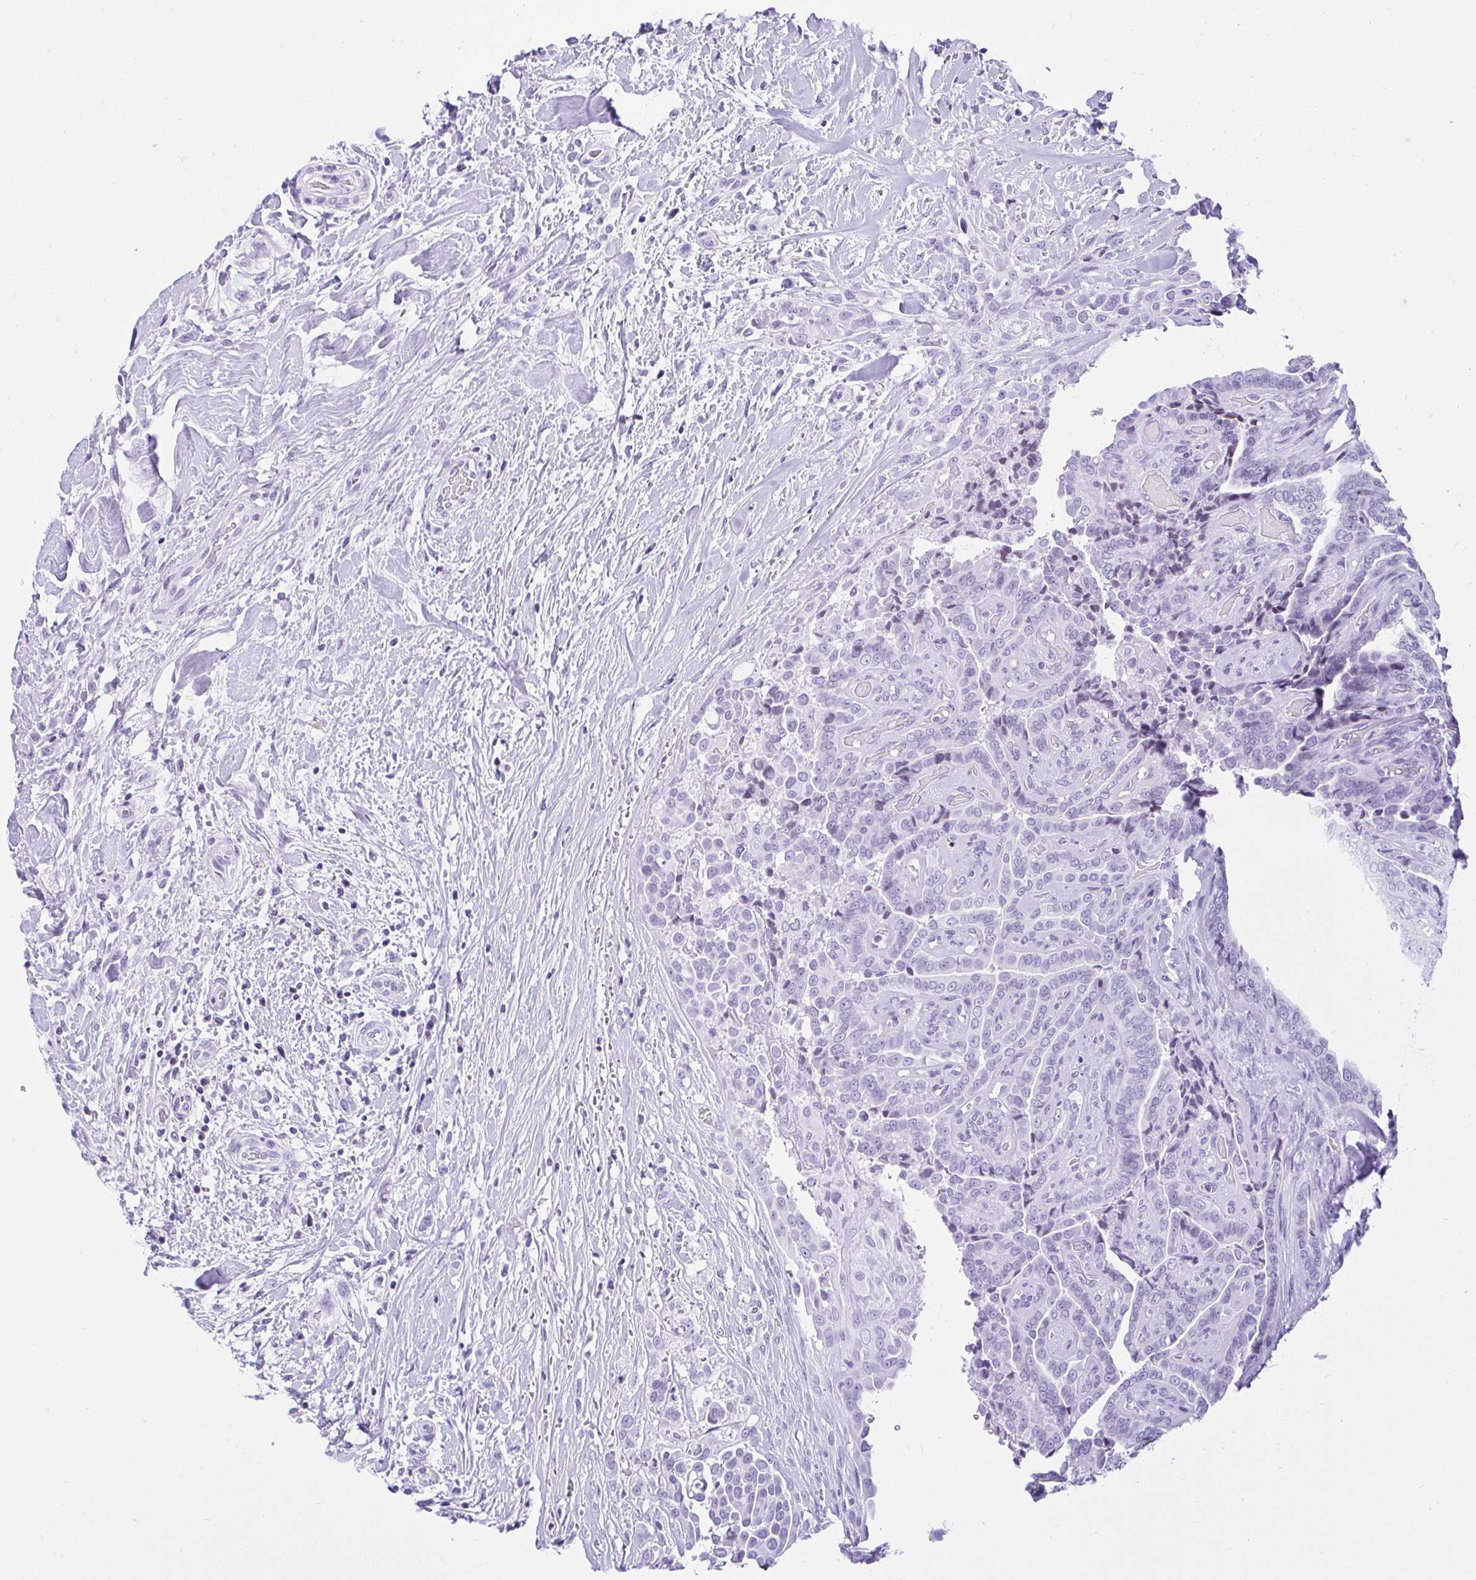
{"staining": {"intensity": "negative", "quantity": "none", "location": "none"}, "tissue": "thyroid cancer", "cell_type": "Tumor cells", "image_type": "cancer", "snomed": [{"axis": "morphology", "description": "Papillary adenocarcinoma, NOS"}, {"axis": "topography", "description": "Thyroid gland"}], "caption": "An image of human papillary adenocarcinoma (thyroid) is negative for staining in tumor cells. (DAB immunohistochemistry visualized using brightfield microscopy, high magnification).", "gene": "KRT27", "patient": {"sex": "male", "age": 61}}